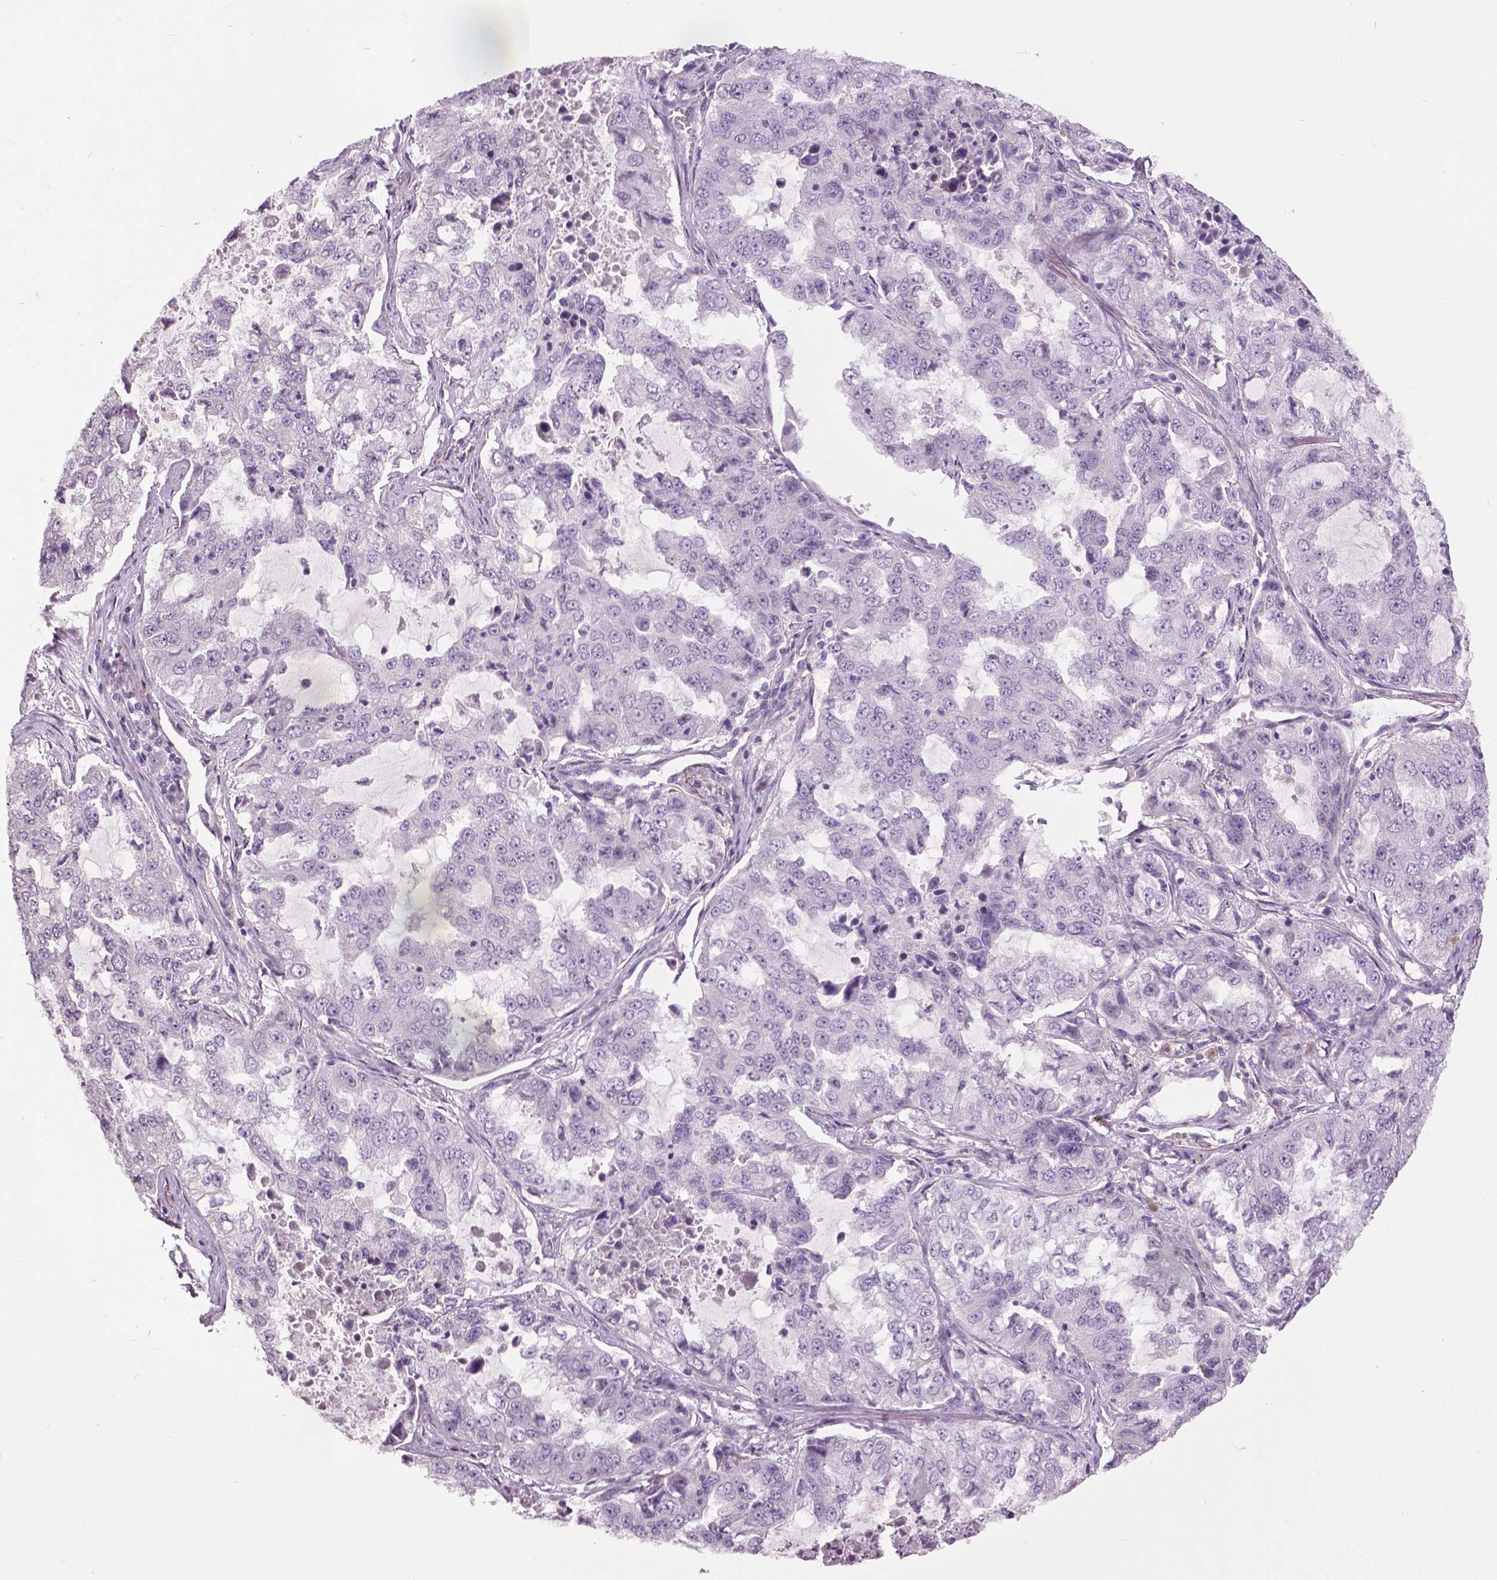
{"staining": {"intensity": "negative", "quantity": "none", "location": "none"}, "tissue": "lung cancer", "cell_type": "Tumor cells", "image_type": "cancer", "snomed": [{"axis": "morphology", "description": "Adenocarcinoma, NOS"}, {"axis": "topography", "description": "Lung"}], "caption": "A high-resolution photomicrograph shows immunohistochemistry staining of adenocarcinoma (lung), which shows no significant staining in tumor cells.", "gene": "FOXA1", "patient": {"sex": "female", "age": 61}}